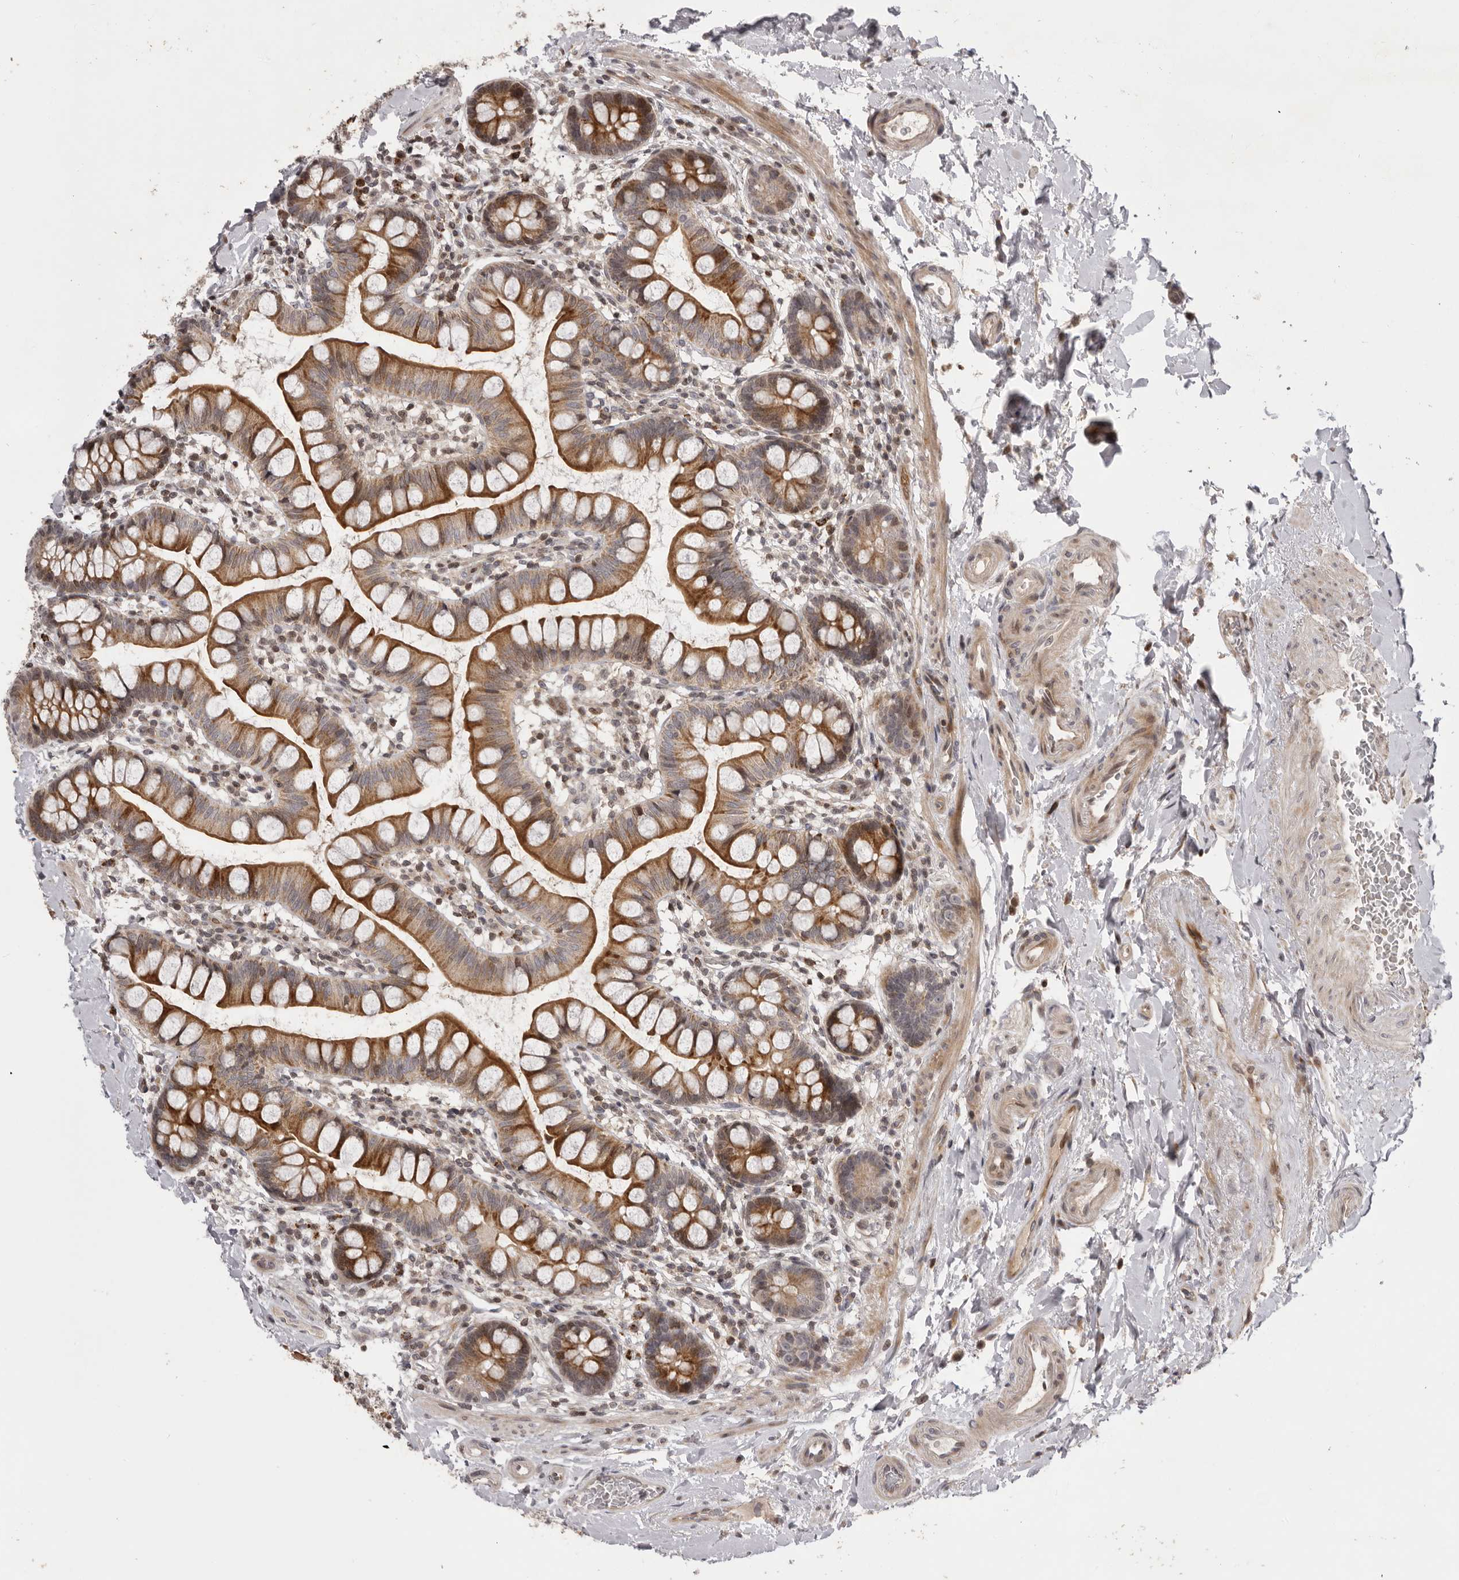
{"staining": {"intensity": "strong", "quantity": "25%-75%", "location": "cytoplasmic/membranous,nuclear"}, "tissue": "small intestine", "cell_type": "Glandular cells", "image_type": "normal", "snomed": [{"axis": "morphology", "description": "Normal tissue, NOS"}, {"axis": "topography", "description": "Small intestine"}], "caption": "Protein expression by immunohistochemistry displays strong cytoplasmic/membranous,nuclear positivity in approximately 25%-75% of glandular cells in benign small intestine.", "gene": "AZIN1", "patient": {"sex": "female", "age": 84}}